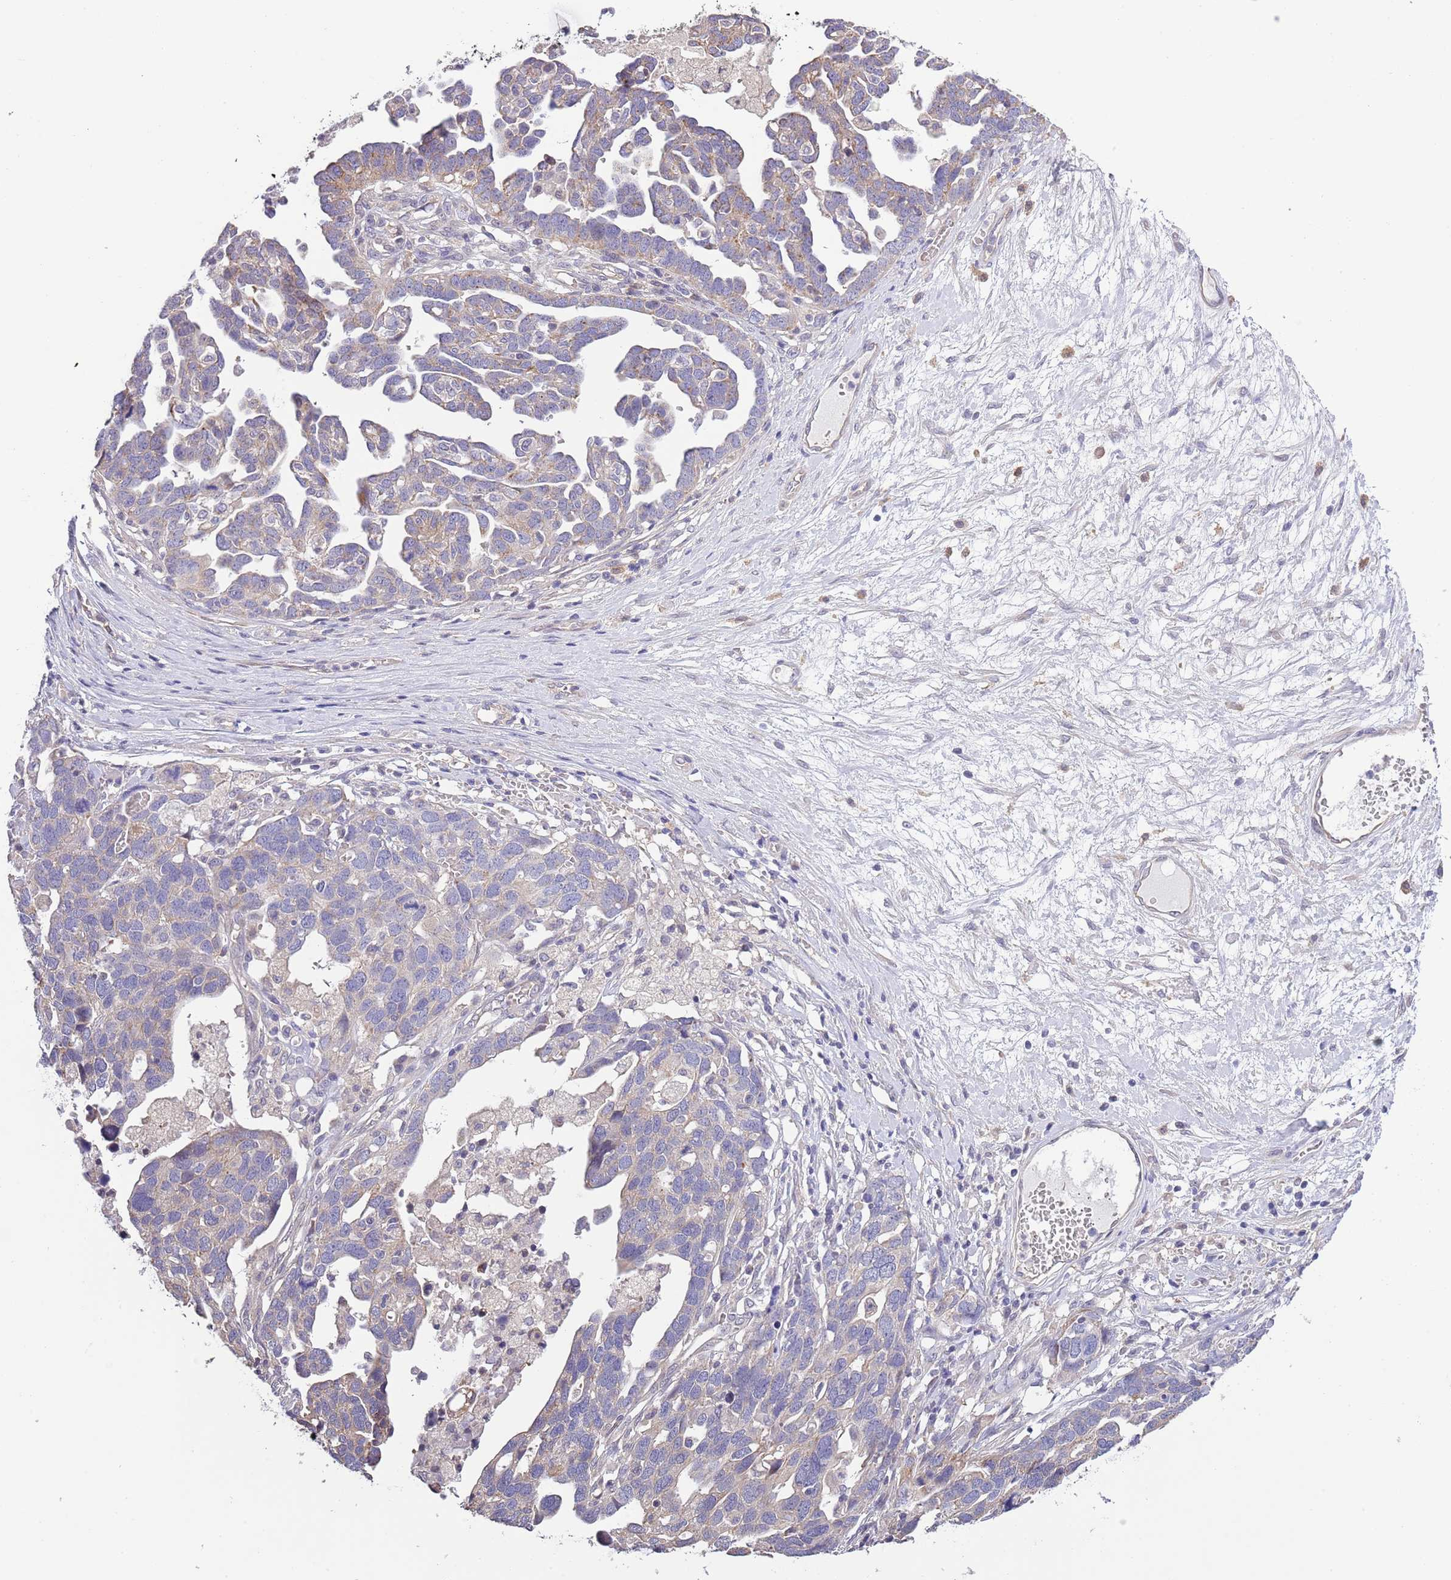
{"staining": {"intensity": "negative", "quantity": "none", "location": "none"}, "tissue": "ovarian cancer", "cell_type": "Tumor cells", "image_type": "cancer", "snomed": [{"axis": "morphology", "description": "Cystadenocarcinoma, serous, NOS"}, {"axis": "topography", "description": "Ovary"}], "caption": "DAB (3,3'-diaminobenzidine) immunohistochemical staining of human serous cystadenocarcinoma (ovarian) exhibits no significant positivity in tumor cells.", "gene": "LIPJ", "patient": {"sex": "female", "age": 54}}